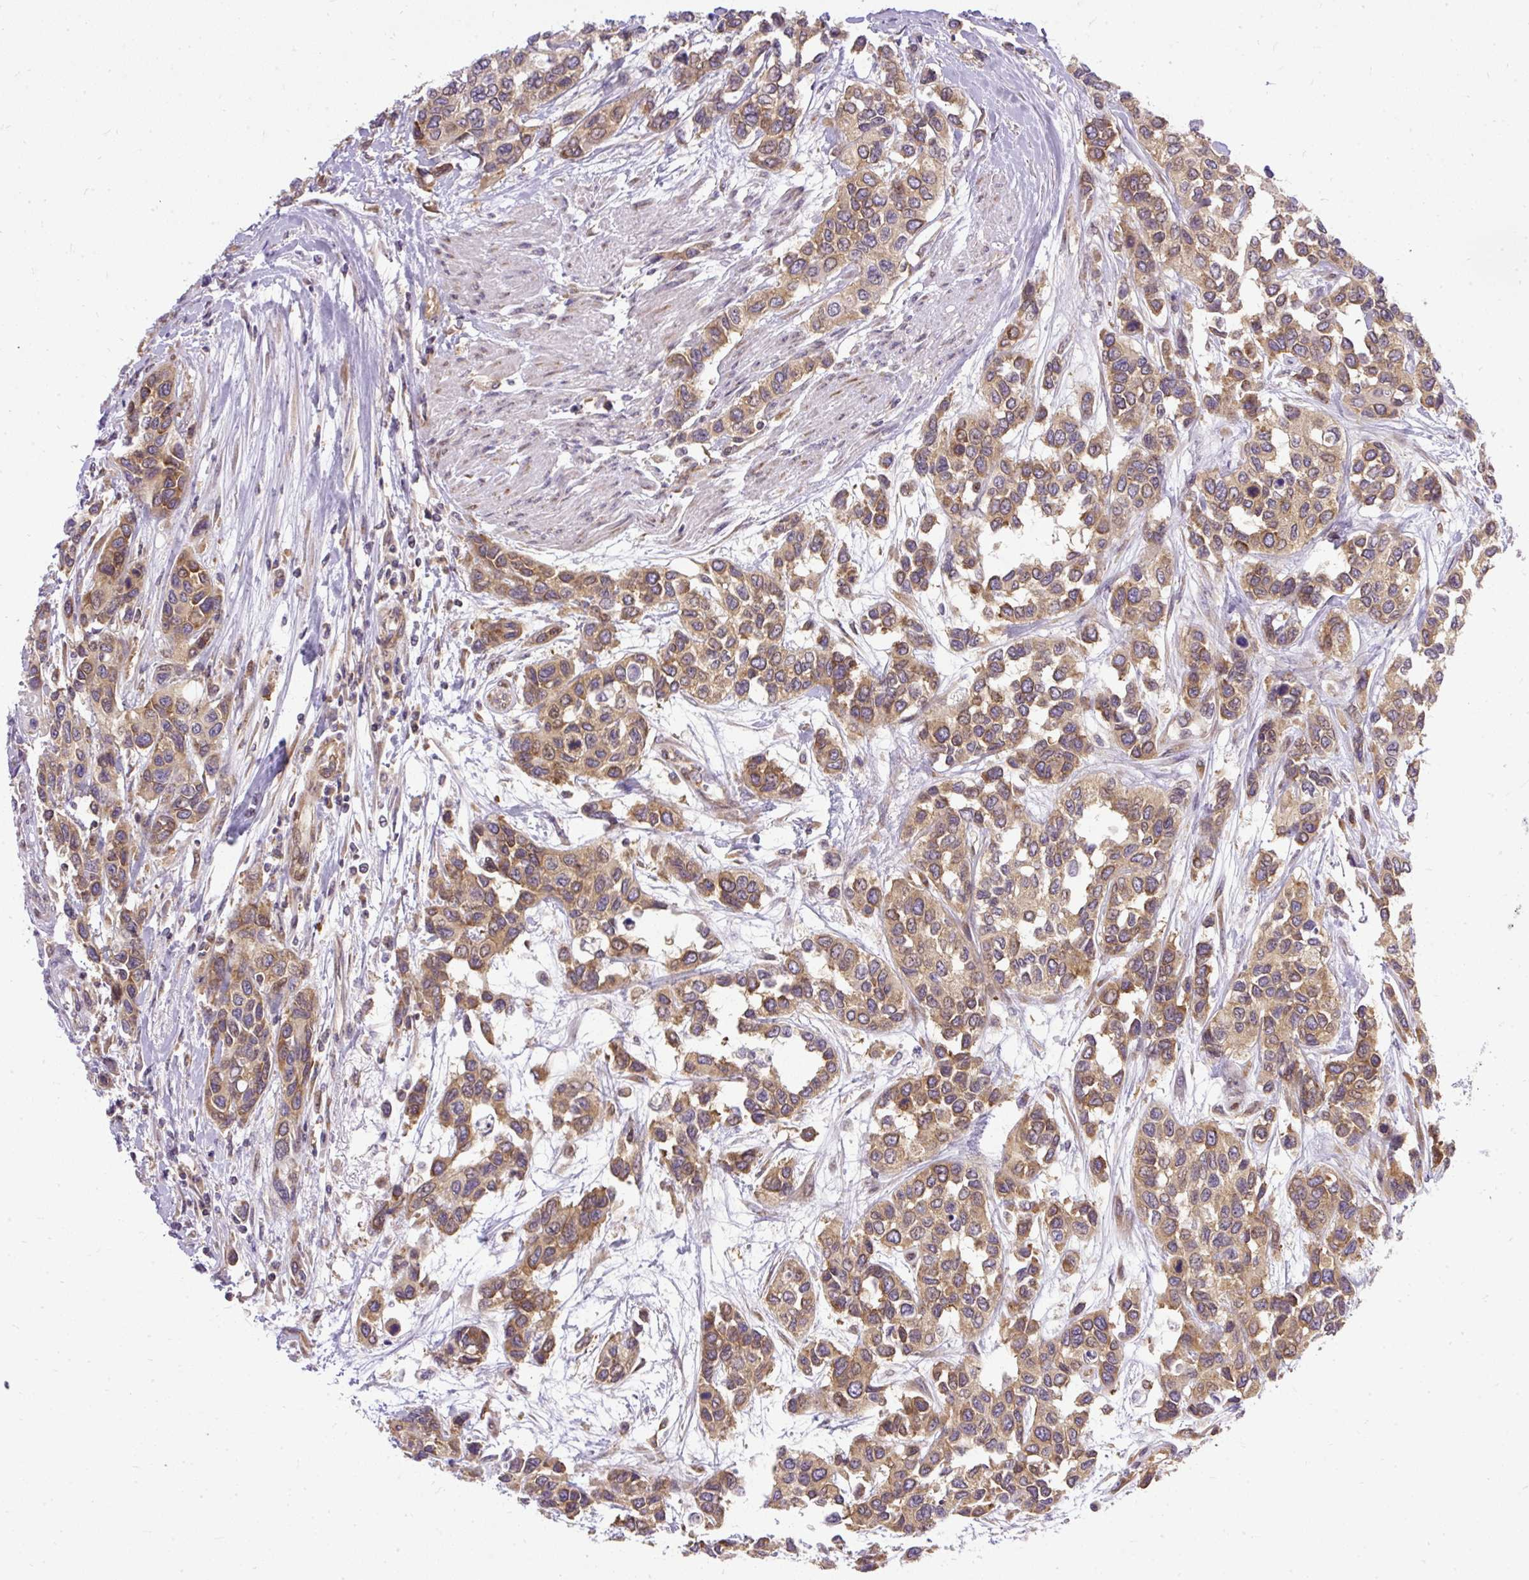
{"staining": {"intensity": "moderate", "quantity": "25%-75%", "location": "cytoplasmic/membranous"}, "tissue": "urothelial cancer", "cell_type": "Tumor cells", "image_type": "cancer", "snomed": [{"axis": "morphology", "description": "Normal tissue, NOS"}, {"axis": "morphology", "description": "Urothelial carcinoma, High grade"}, {"axis": "topography", "description": "Vascular tissue"}, {"axis": "topography", "description": "Urinary bladder"}], "caption": "Protein expression analysis of high-grade urothelial carcinoma reveals moderate cytoplasmic/membranous positivity in approximately 25%-75% of tumor cells.", "gene": "TRIM17", "patient": {"sex": "female", "age": 56}}